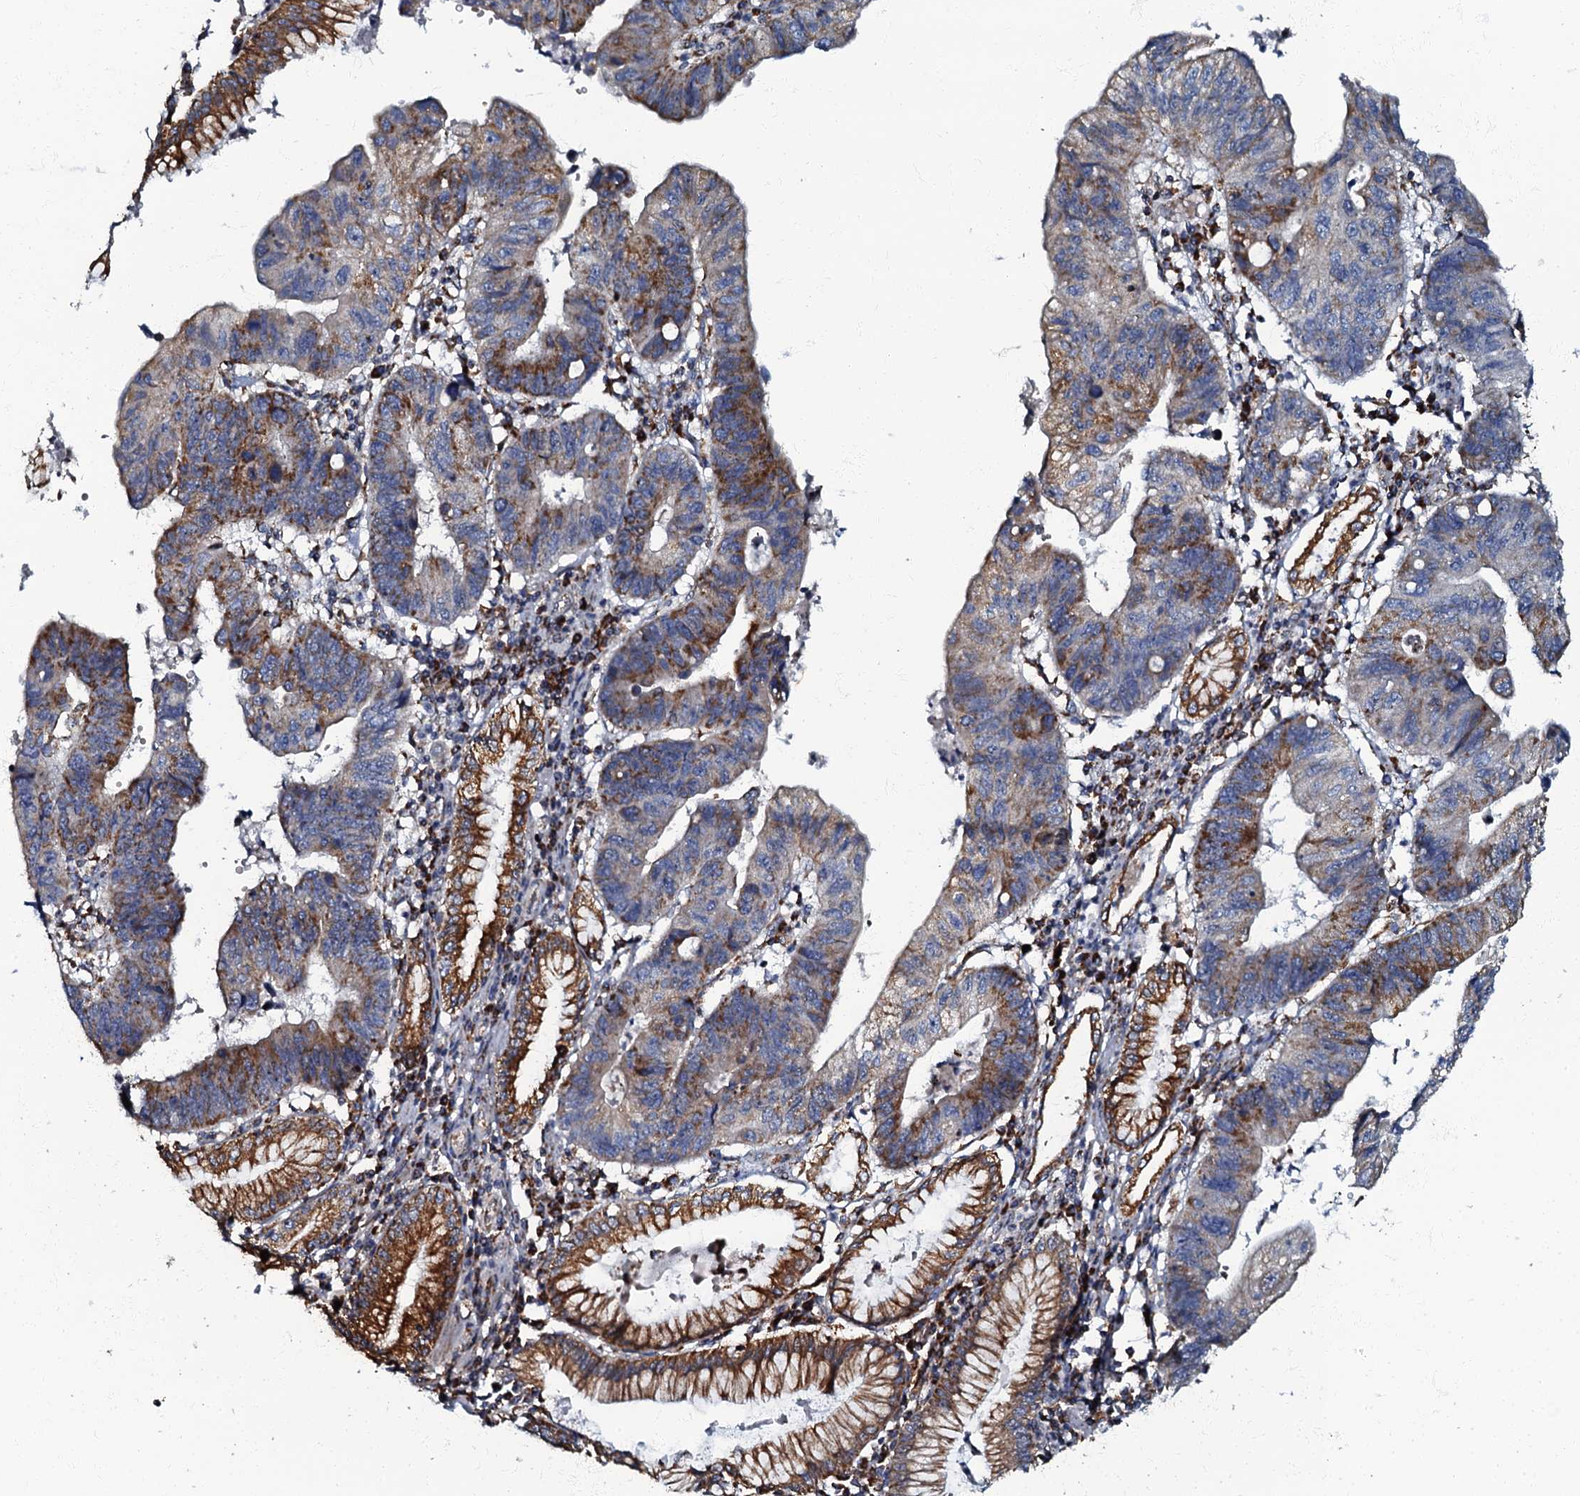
{"staining": {"intensity": "strong", "quantity": "25%-75%", "location": "cytoplasmic/membranous"}, "tissue": "stomach cancer", "cell_type": "Tumor cells", "image_type": "cancer", "snomed": [{"axis": "morphology", "description": "Adenocarcinoma, NOS"}, {"axis": "topography", "description": "Stomach"}], "caption": "Stomach cancer tissue exhibits strong cytoplasmic/membranous expression in approximately 25%-75% of tumor cells", "gene": "NDUFA12", "patient": {"sex": "male", "age": 59}}